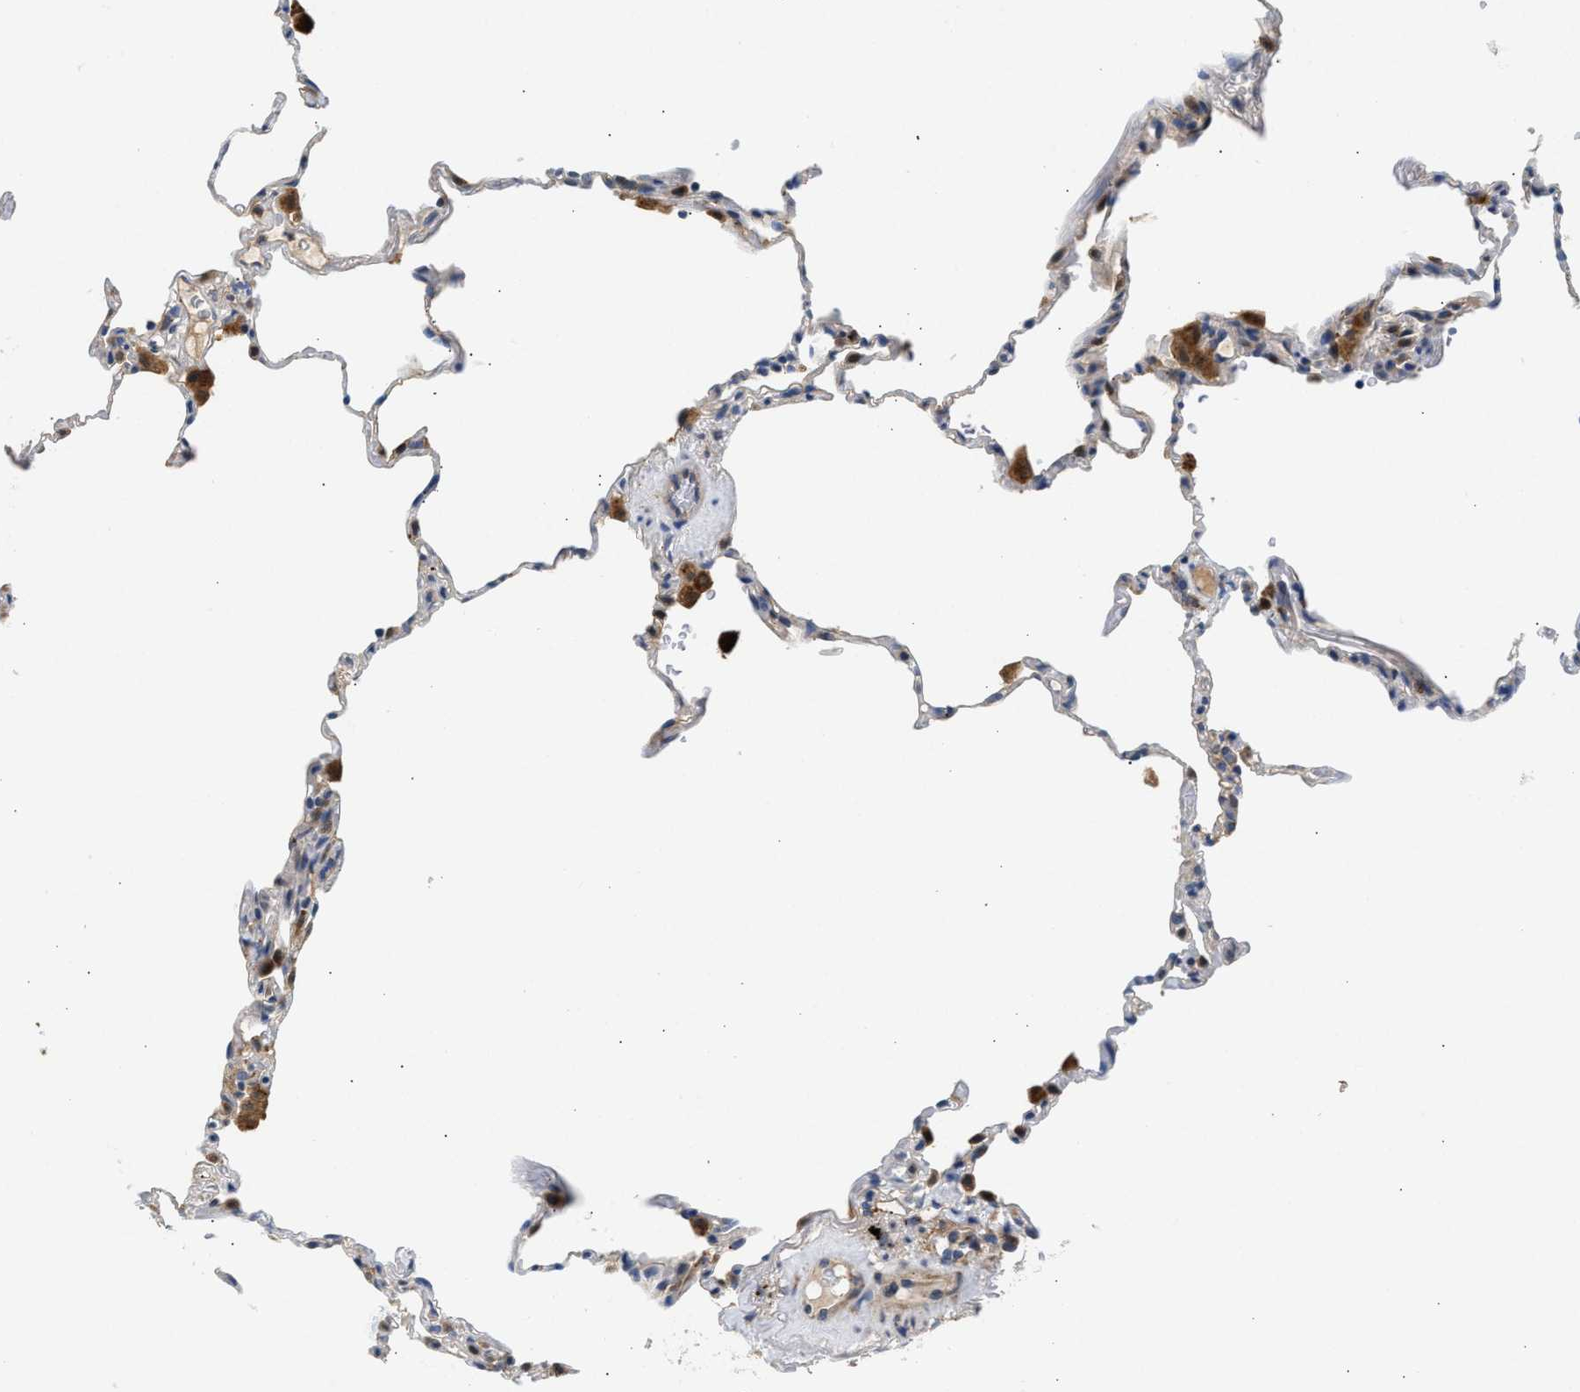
{"staining": {"intensity": "weak", "quantity": "<25%", "location": "cytoplasmic/membranous"}, "tissue": "lung", "cell_type": "Alveolar cells", "image_type": "normal", "snomed": [{"axis": "morphology", "description": "Normal tissue, NOS"}, {"axis": "topography", "description": "Lung"}], "caption": "Immunohistochemistry (IHC) image of unremarkable human lung stained for a protein (brown), which reveals no positivity in alveolar cells. The staining was performed using DAB (3,3'-diaminobenzidine) to visualize the protein expression in brown, while the nuclei were stained in blue with hematoxylin (Magnification: 20x).", "gene": "PPM1L", "patient": {"sex": "male", "age": 59}}